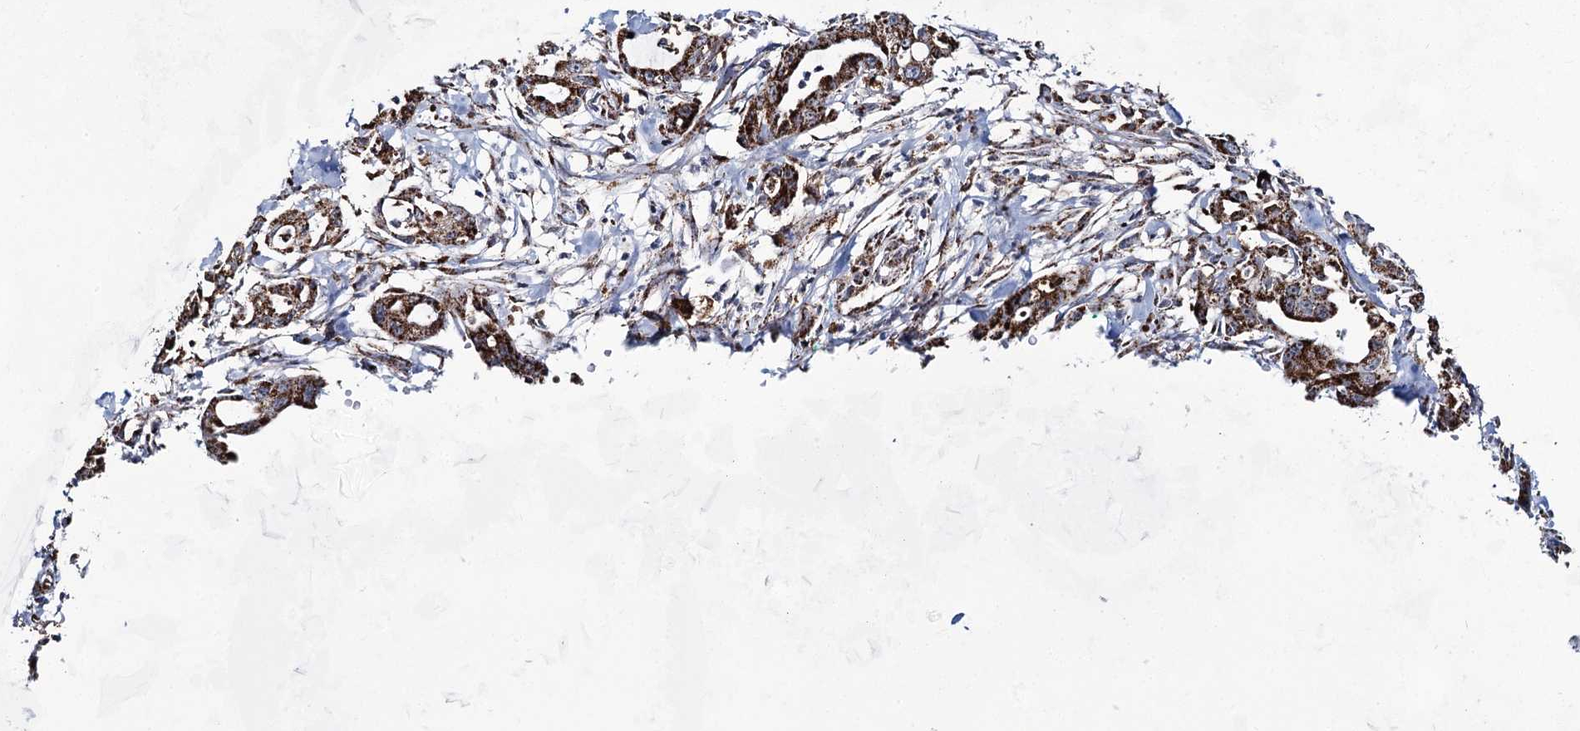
{"staining": {"intensity": "strong", "quantity": ">75%", "location": "cytoplasmic/membranous"}, "tissue": "pancreatic cancer", "cell_type": "Tumor cells", "image_type": "cancer", "snomed": [{"axis": "morphology", "description": "Adenocarcinoma, NOS"}, {"axis": "topography", "description": "Pancreas"}], "caption": "The immunohistochemical stain shows strong cytoplasmic/membranous positivity in tumor cells of adenocarcinoma (pancreatic) tissue.", "gene": "CWF19L1", "patient": {"sex": "male", "age": 68}}